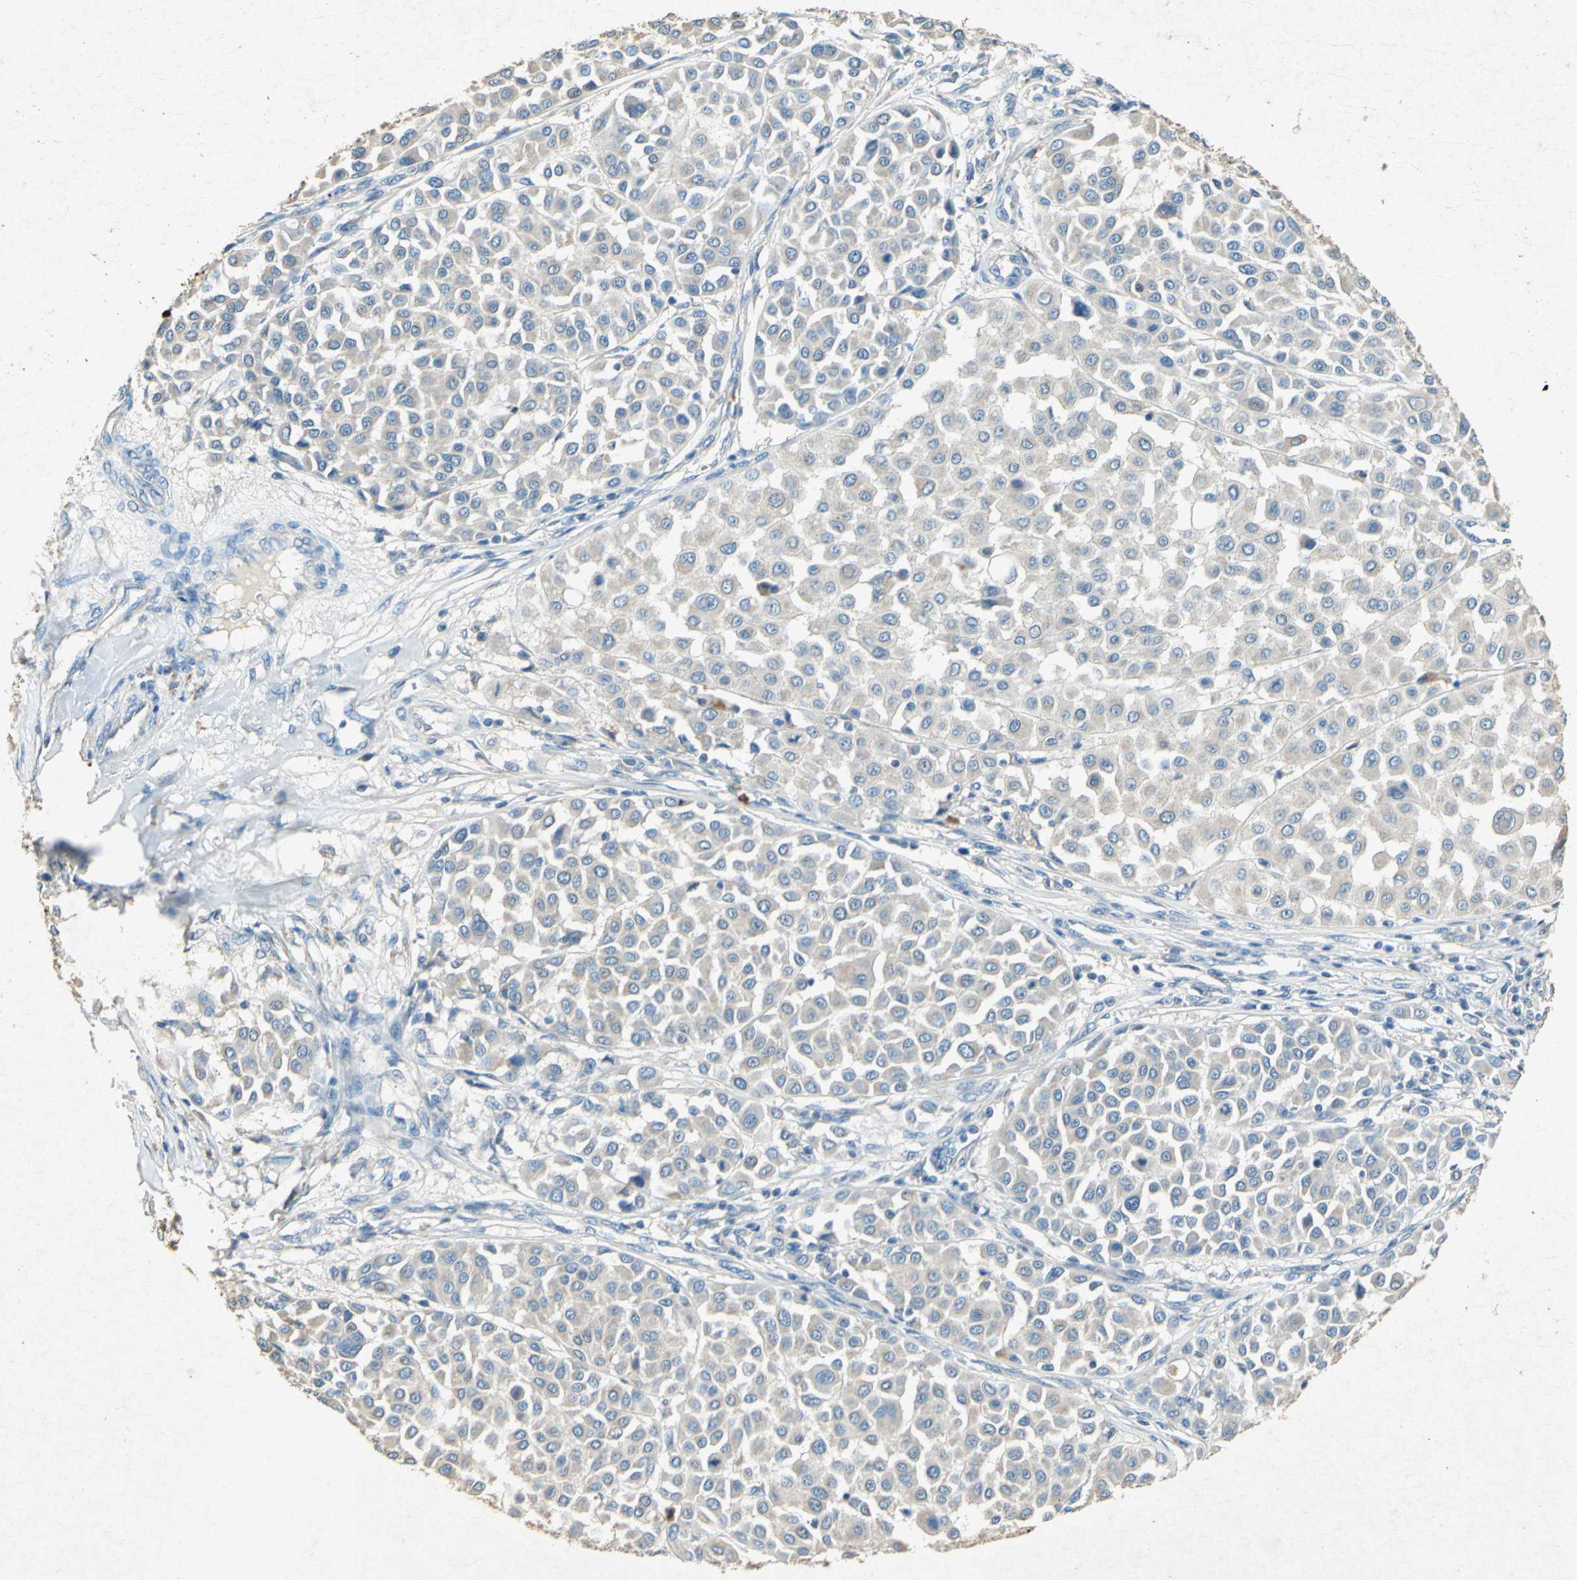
{"staining": {"intensity": "weak", "quantity": ">75%", "location": "cytoplasmic/membranous"}, "tissue": "melanoma", "cell_type": "Tumor cells", "image_type": "cancer", "snomed": [{"axis": "morphology", "description": "Malignant melanoma, Metastatic site"}, {"axis": "topography", "description": "Soft tissue"}], "caption": "High-magnification brightfield microscopy of malignant melanoma (metastatic site) stained with DAB (3,3'-diaminobenzidine) (brown) and counterstained with hematoxylin (blue). tumor cells exhibit weak cytoplasmic/membranous positivity is seen in approximately>75% of cells.", "gene": "ADAMTS5", "patient": {"sex": "male", "age": 41}}